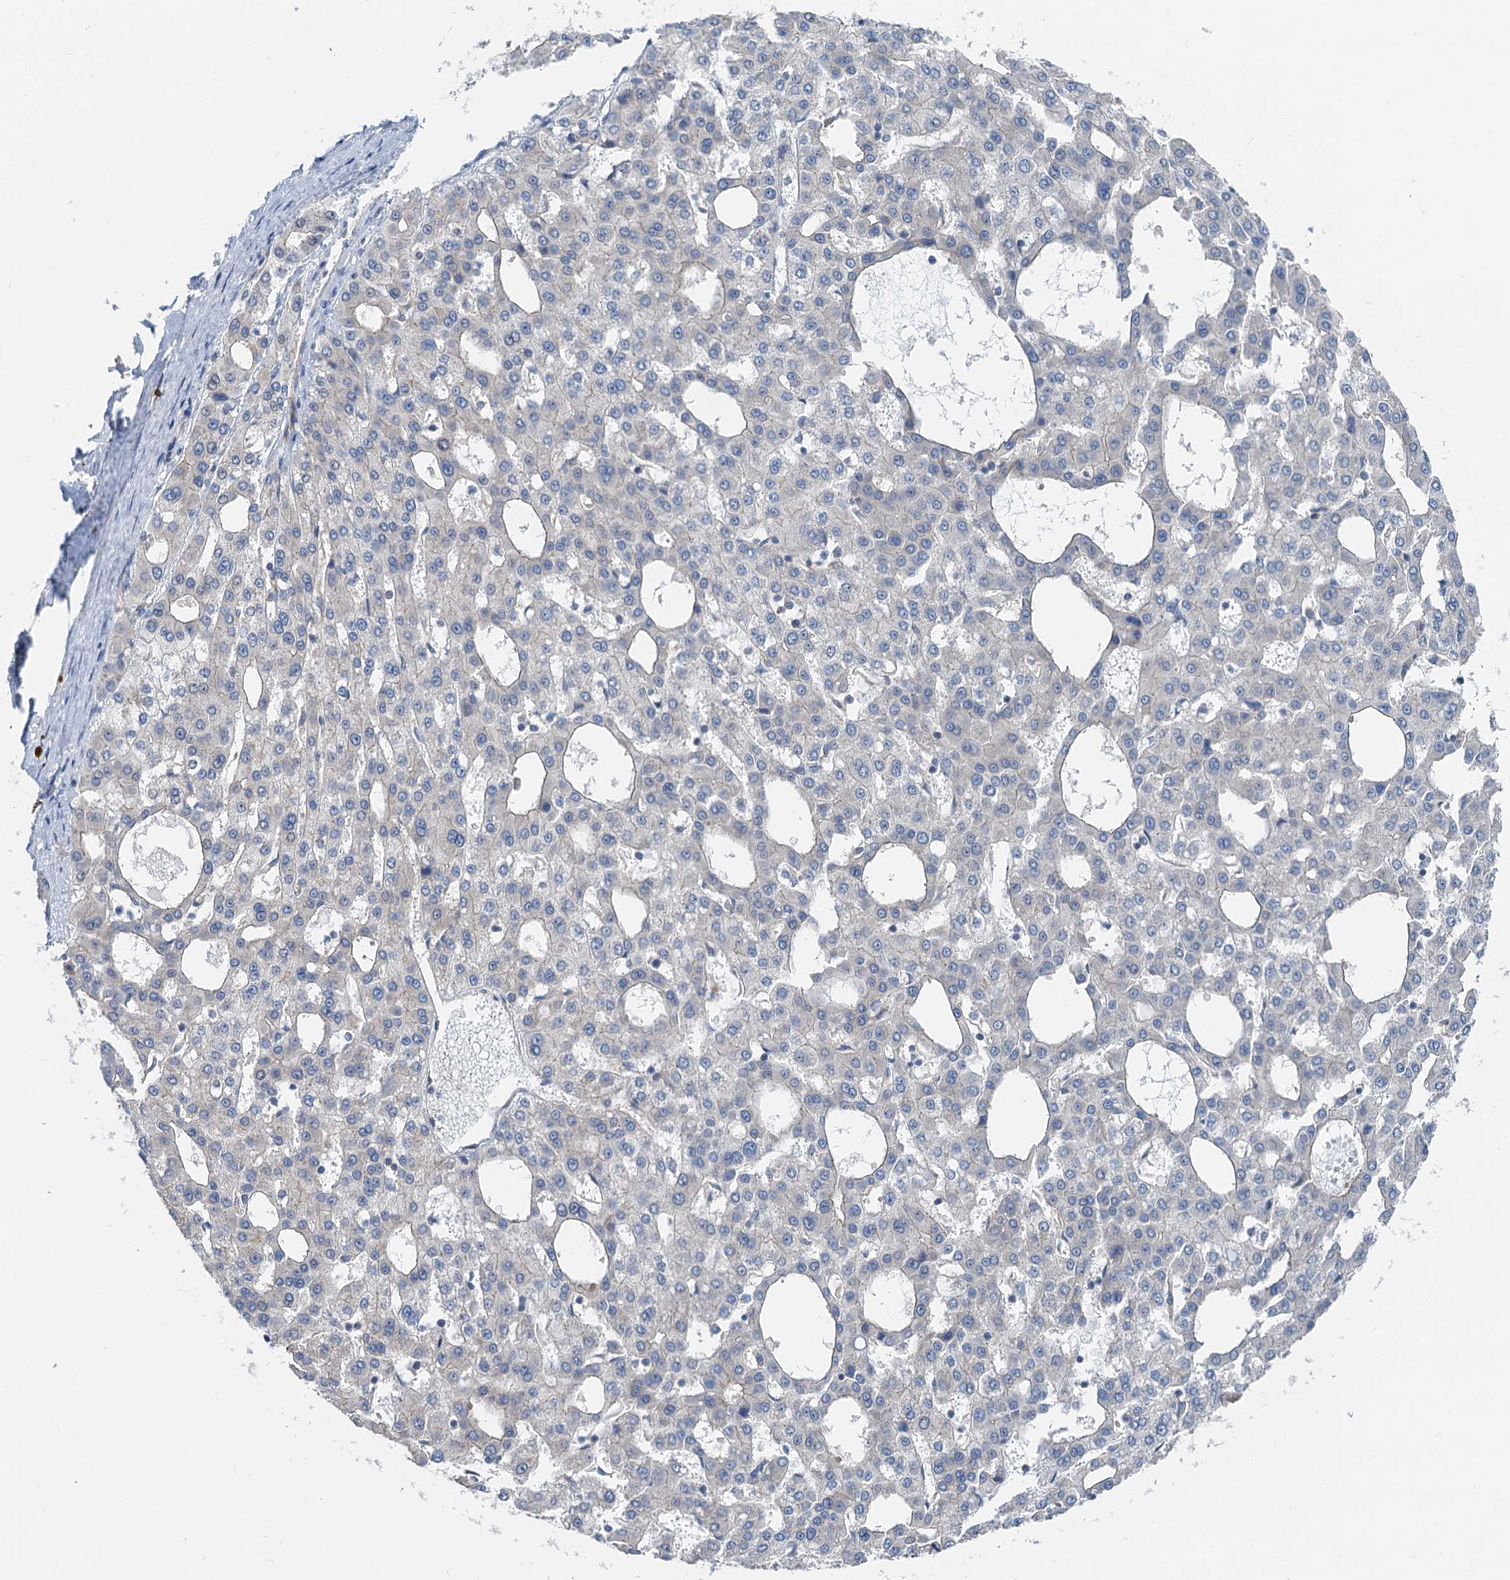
{"staining": {"intensity": "negative", "quantity": "none", "location": "none"}, "tissue": "liver cancer", "cell_type": "Tumor cells", "image_type": "cancer", "snomed": [{"axis": "morphology", "description": "Carcinoma, Hepatocellular, NOS"}, {"axis": "topography", "description": "Liver"}], "caption": "This is a image of immunohistochemistry staining of liver cancer, which shows no expression in tumor cells. (Stains: DAB (3,3'-diaminobenzidine) immunohistochemistry with hematoxylin counter stain, Microscopy: brightfield microscopy at high magnification).", "gene": "ANKRD26", "patient": {"sex": "male", "age": 47}}